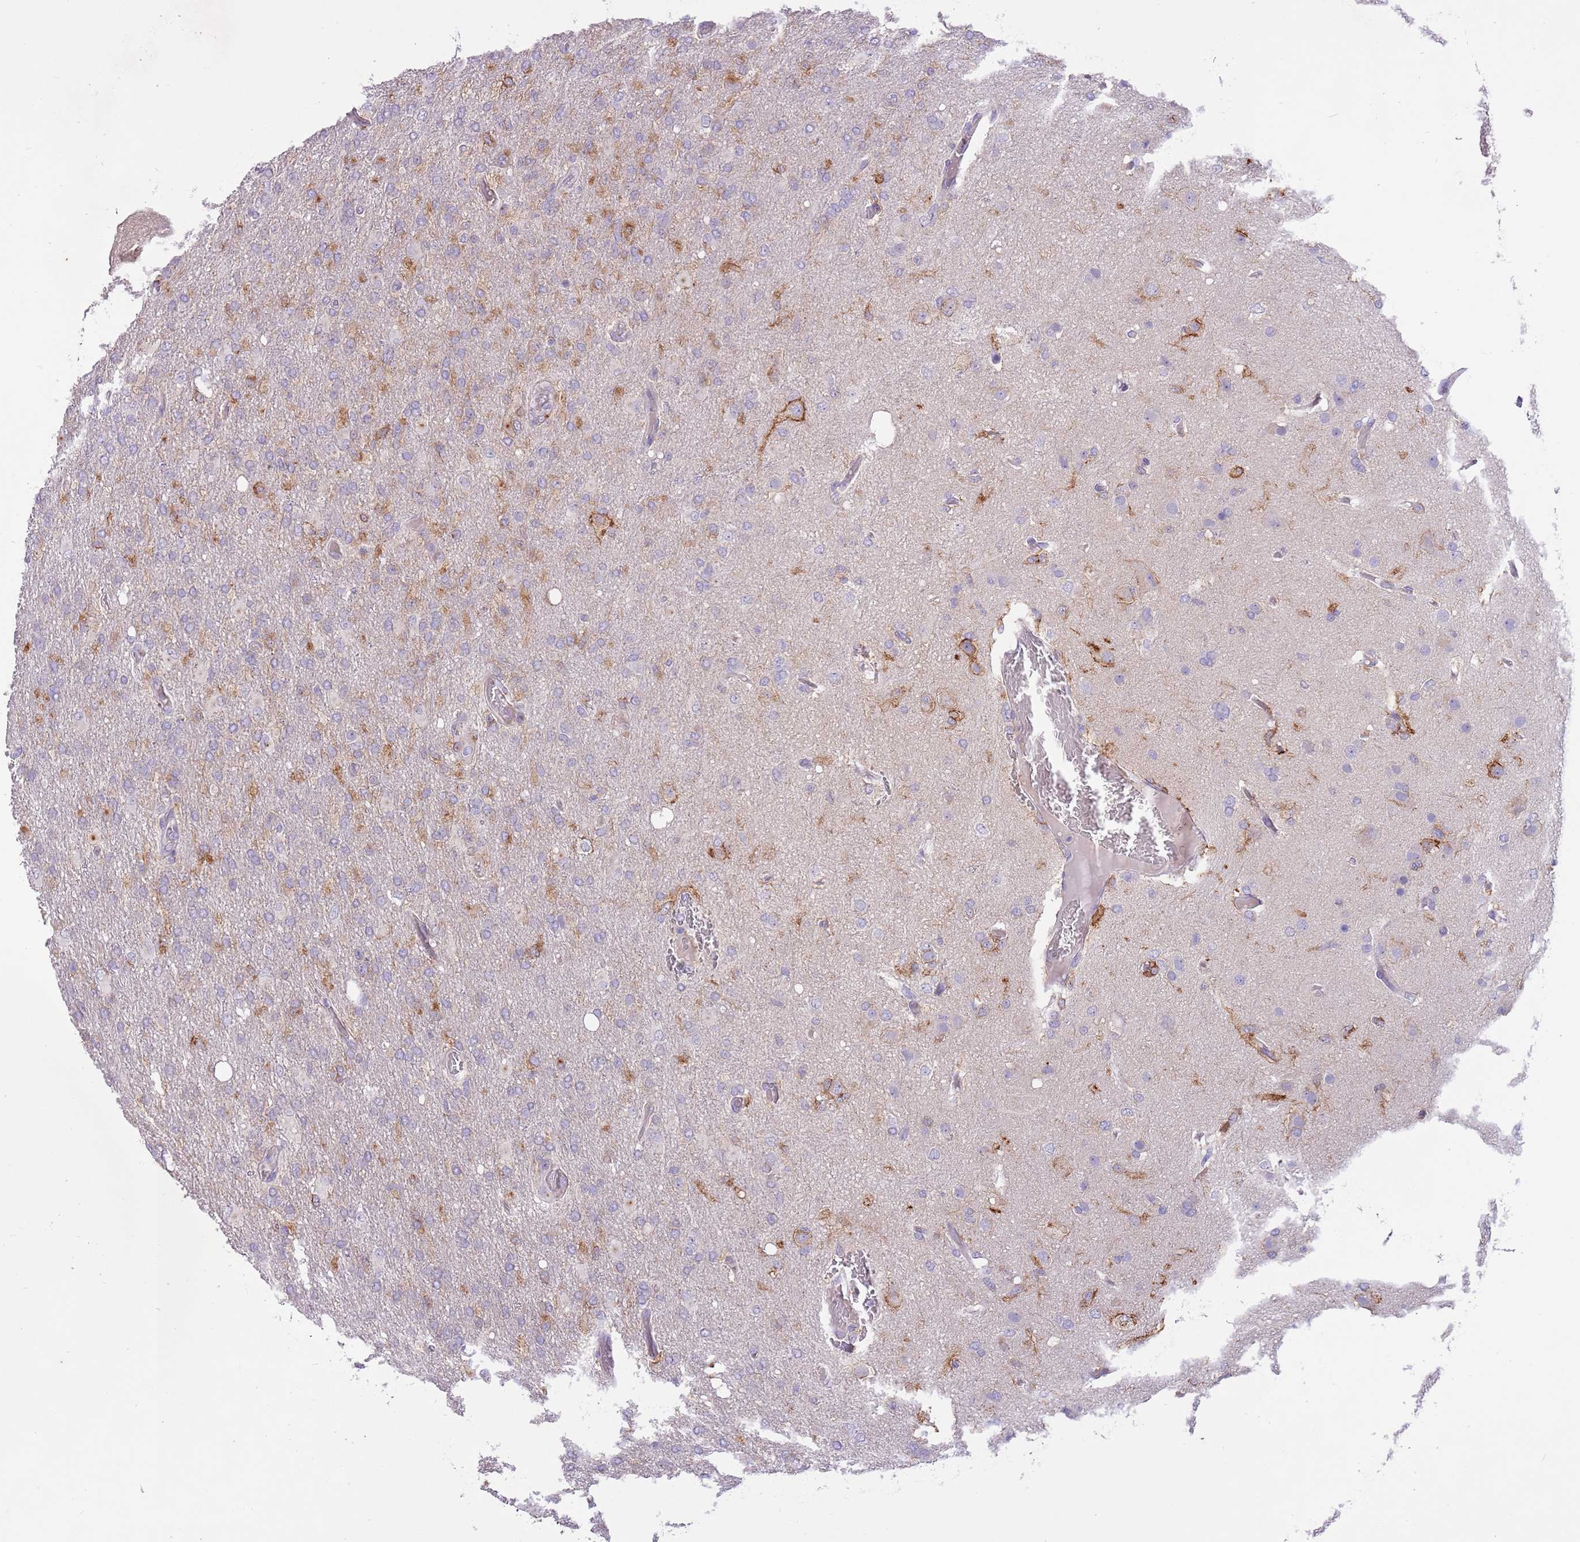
{"staining": {"intensity": "negative", "quantity": "none", "location": "none"}, "tissue": "glioma", "cell_type": "Tumor cells", "image_type": "cancer", "snomed": [{"axis": "morphology", "description": "Glioma, malignant, High grade"}, {"axis": "topography", "description": "Brain"}], "caption": "A histopathology image of human glioma is negative for staining in tumor cells. Brightfield microscopy of IHC stained with DAB (3,3'-diaminobenzidine) (brown) and hematoxylin (blue), captured at high magnification.", "gene": "CFAP73", "patient": {"sex": "female", "age": 74}}